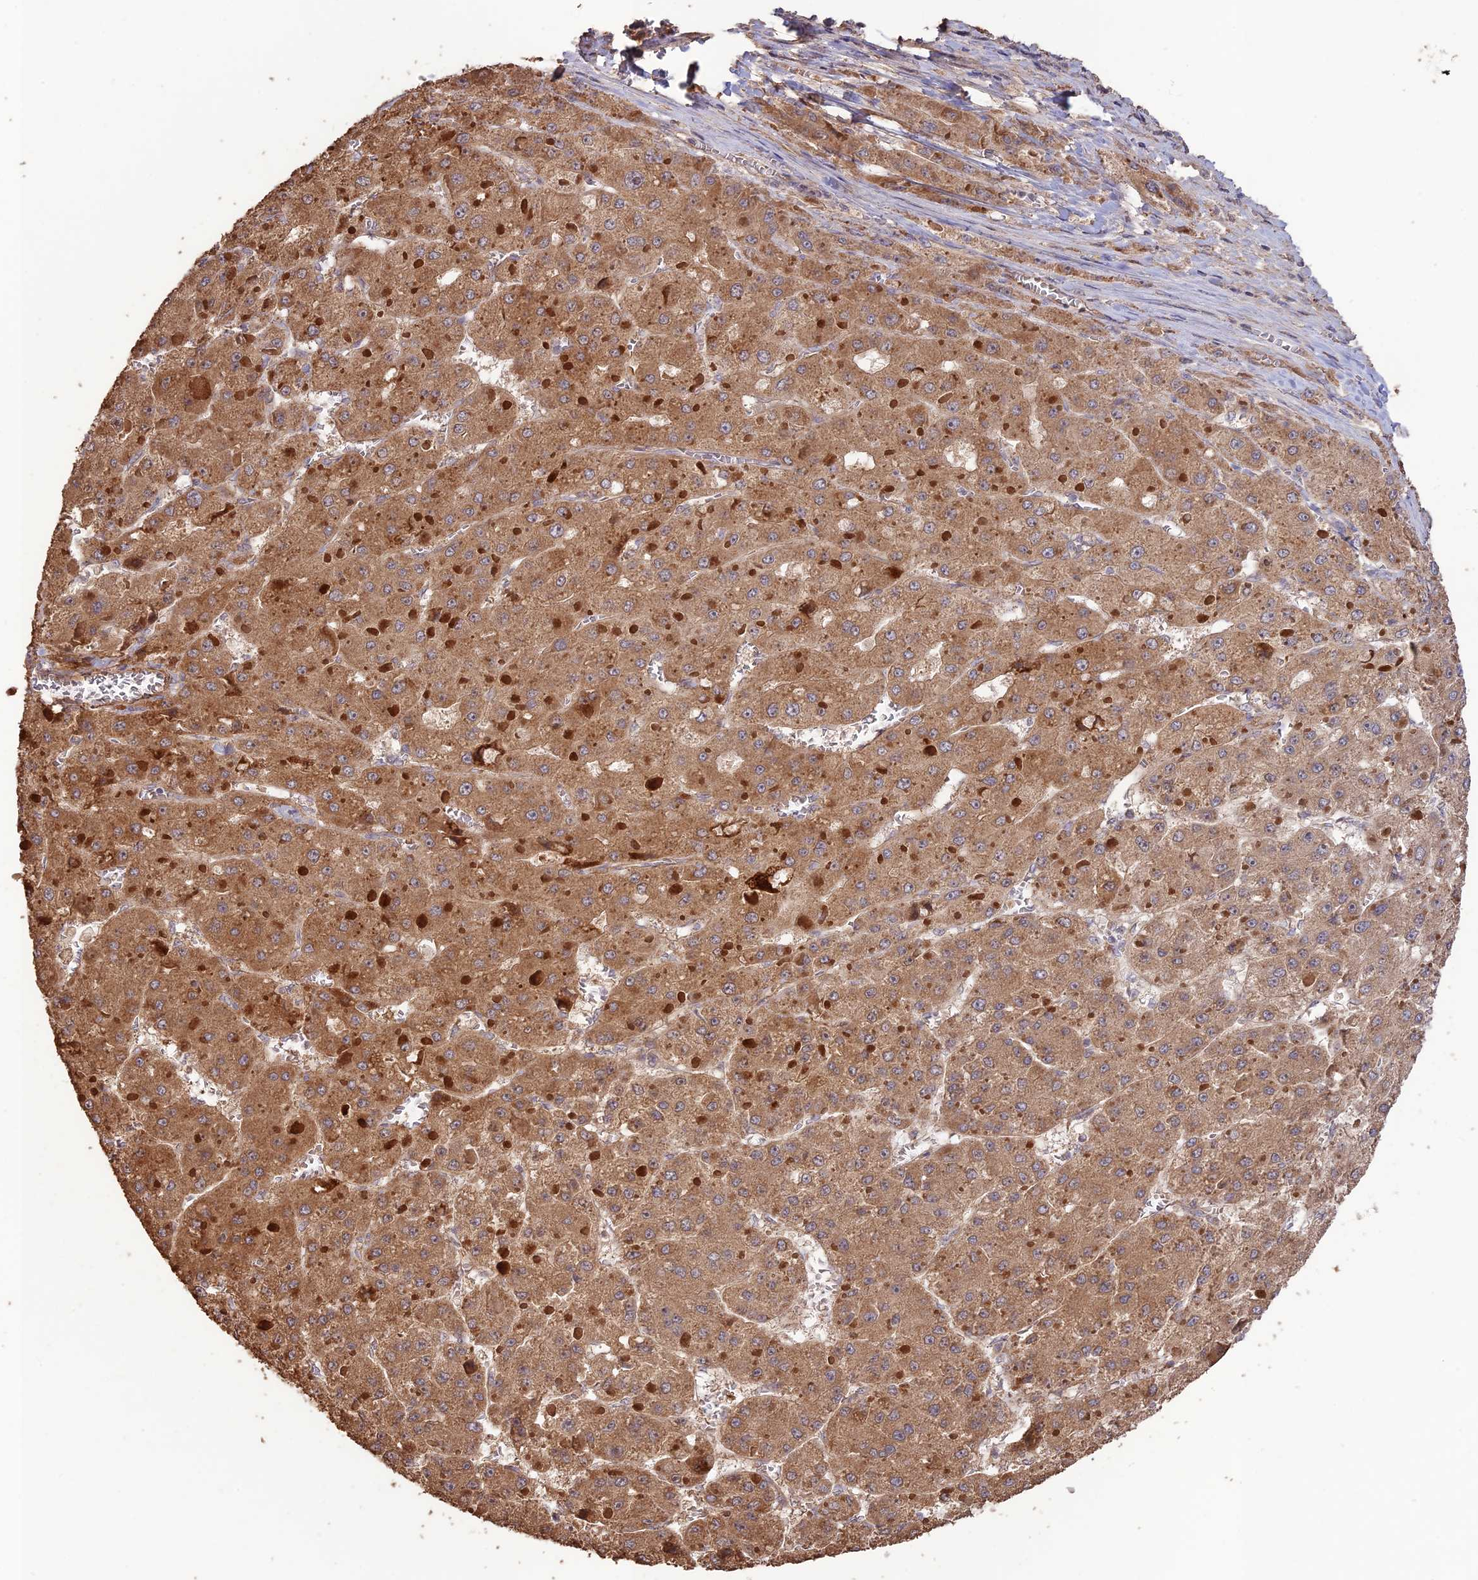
{"staining": {"intensity": "moderate", "quantity": ">75%", "location": "cytoplasmic/membranous"}, "tissue": "liver cancer", "cell_type": "Tumor cells", "image_type": "cancer", "snomed": [{"axis": "morphology", "description": "Carcinoma, Hepatocellular, NOS"}, {"axis": "topography", "description": "Liver"}], "caption": "The photomicrograph reveals staining of liver cancer, revealing moderate cytoplasmic/membranous protein staining (brown color) within tumor cells. Nuclei are stained in blue.", "gene": "LAYN", "patient": {"sex": "female", "age": 73}}